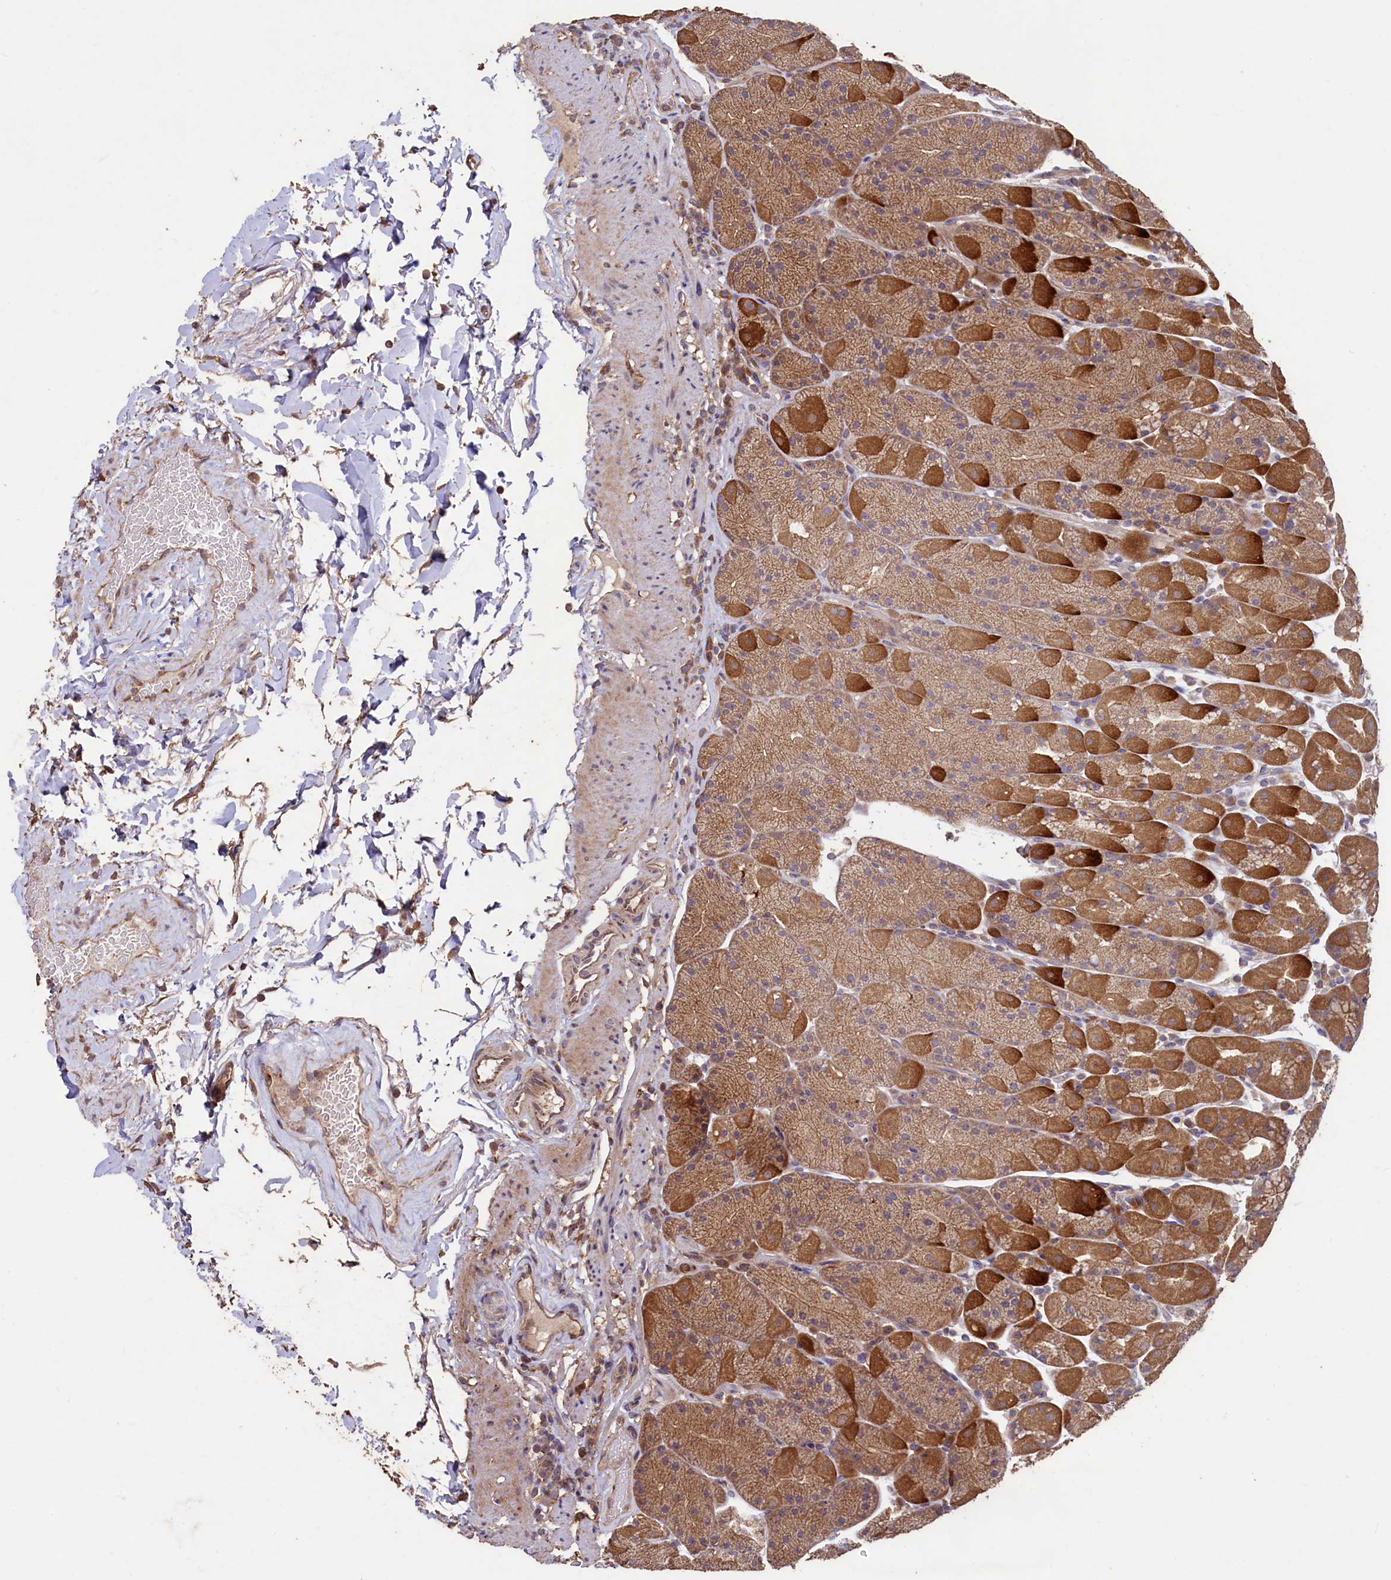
{"staining": {"intensity": "strong", "quantity": ">75%", "location": "cytoplasmic/membranous"}, "tissue": "stomach", "cell_type": "Glandular cells", "image_type": "normal", "snomed": [{"axis": "morphology", "description": "Normal tissue, NOS"}, {"axis": "topography", "description": "Stomach, upper"}, {"axis": "topography", "description": "Stomach, lower"}], "caption": "The histopathology image reveals staining of unremarkable stomach, revealing strong cytoplasmic/membranous protein expression (brown color) within glandular cells.", "gene": "TMEM98", "patient": {"sex": "male", "age": 67}}